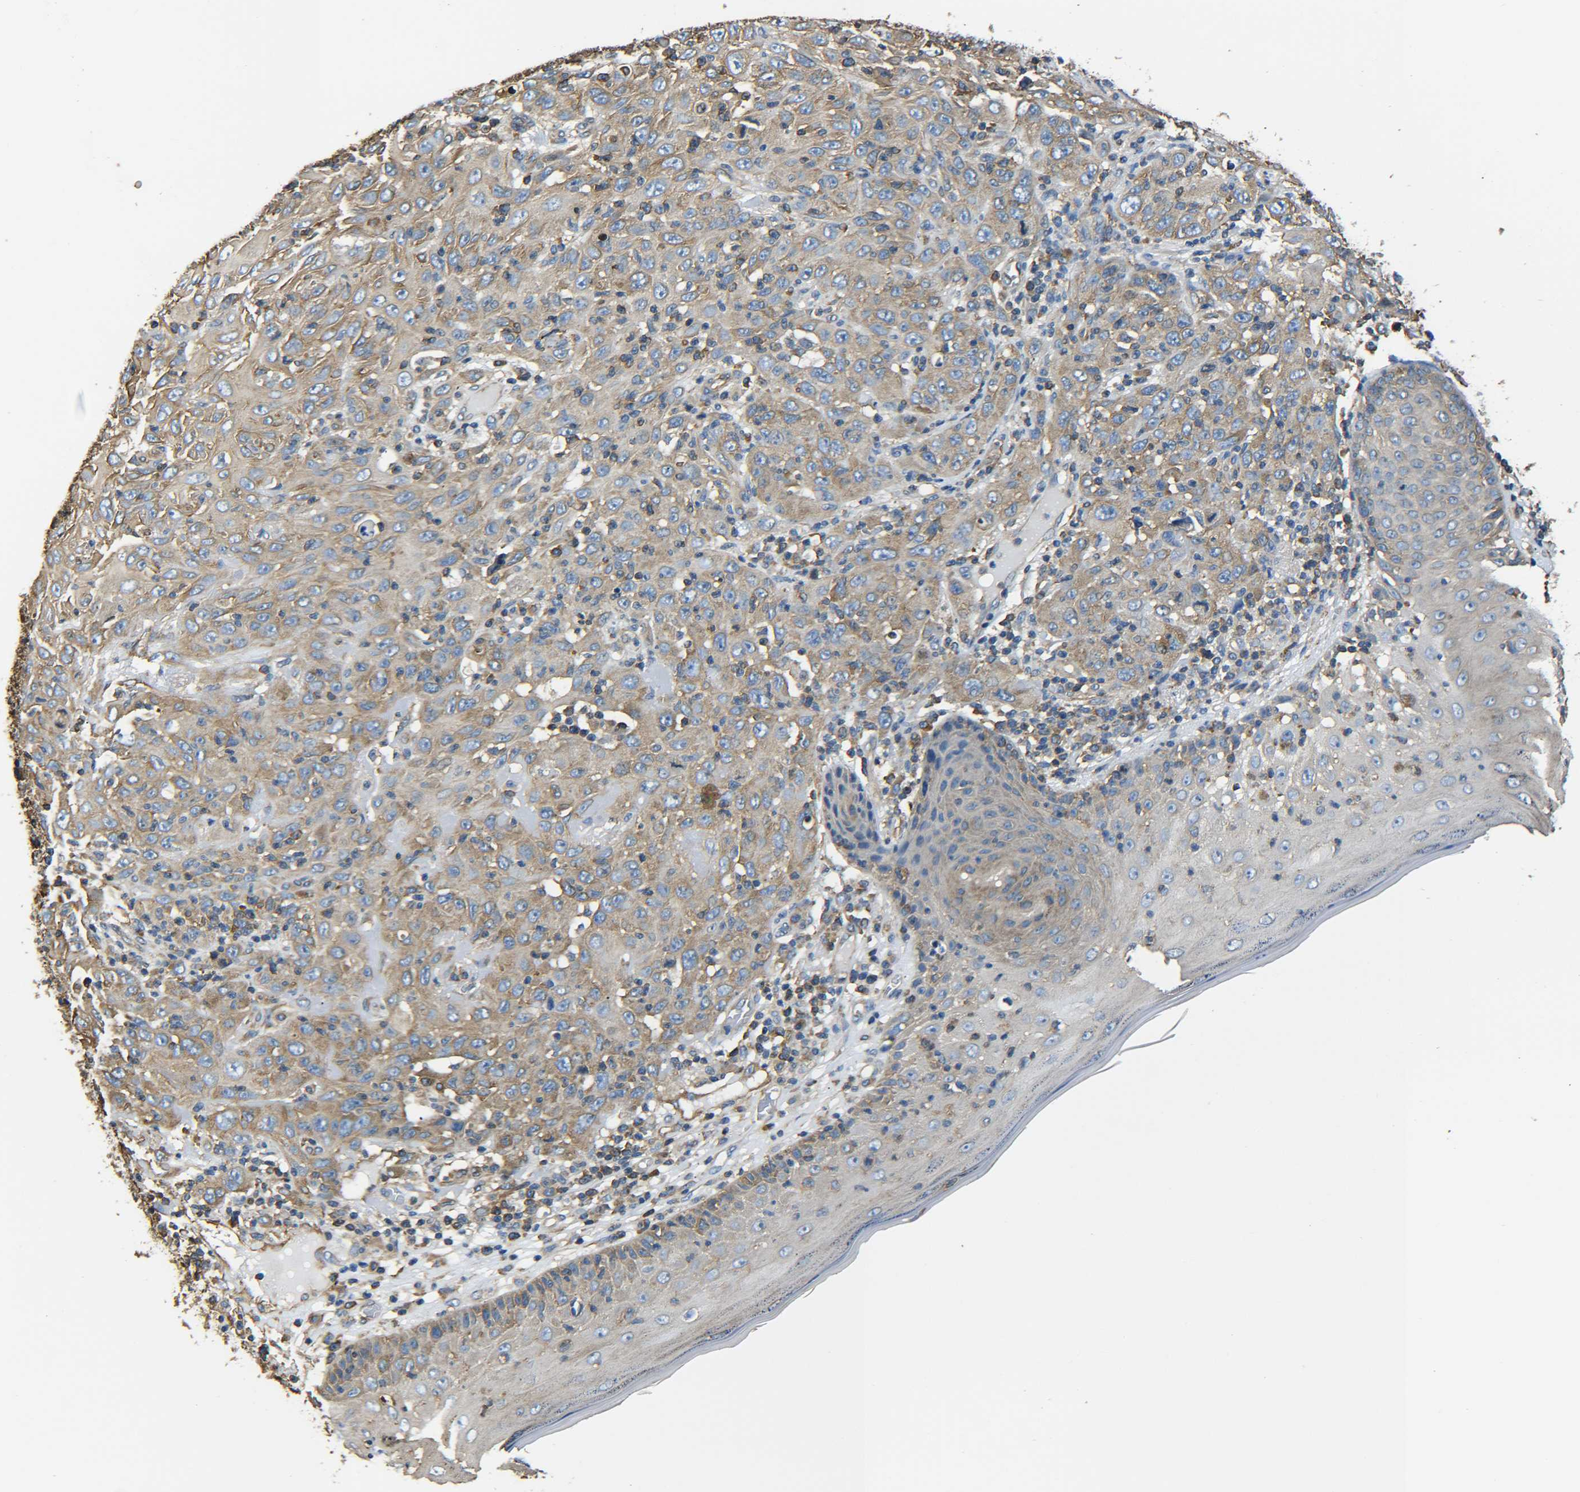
{"staining": {"intensity": "moderate", "quantity": ">75%", "location": "cytoplasmic/membranous"}, "tissue": "skin cancer", "cell_type": "Tumor cells", "image_type": "cancer", "snomed": [{"axis": "morphology", "description": "Squamous cell carcinoma, NOS"}, {"axis": "topography", "description": "Skin"}], "caption": "A high-resolution photomicrograph shows immunohistochemistry staining of squamous cell carcinoma (skin), which reveals moderate cytoplasmic/membranous positivity in about >75% of tumor cells.", "gene": "TUBB", "patient": {"sex": "female", "age": 88}}